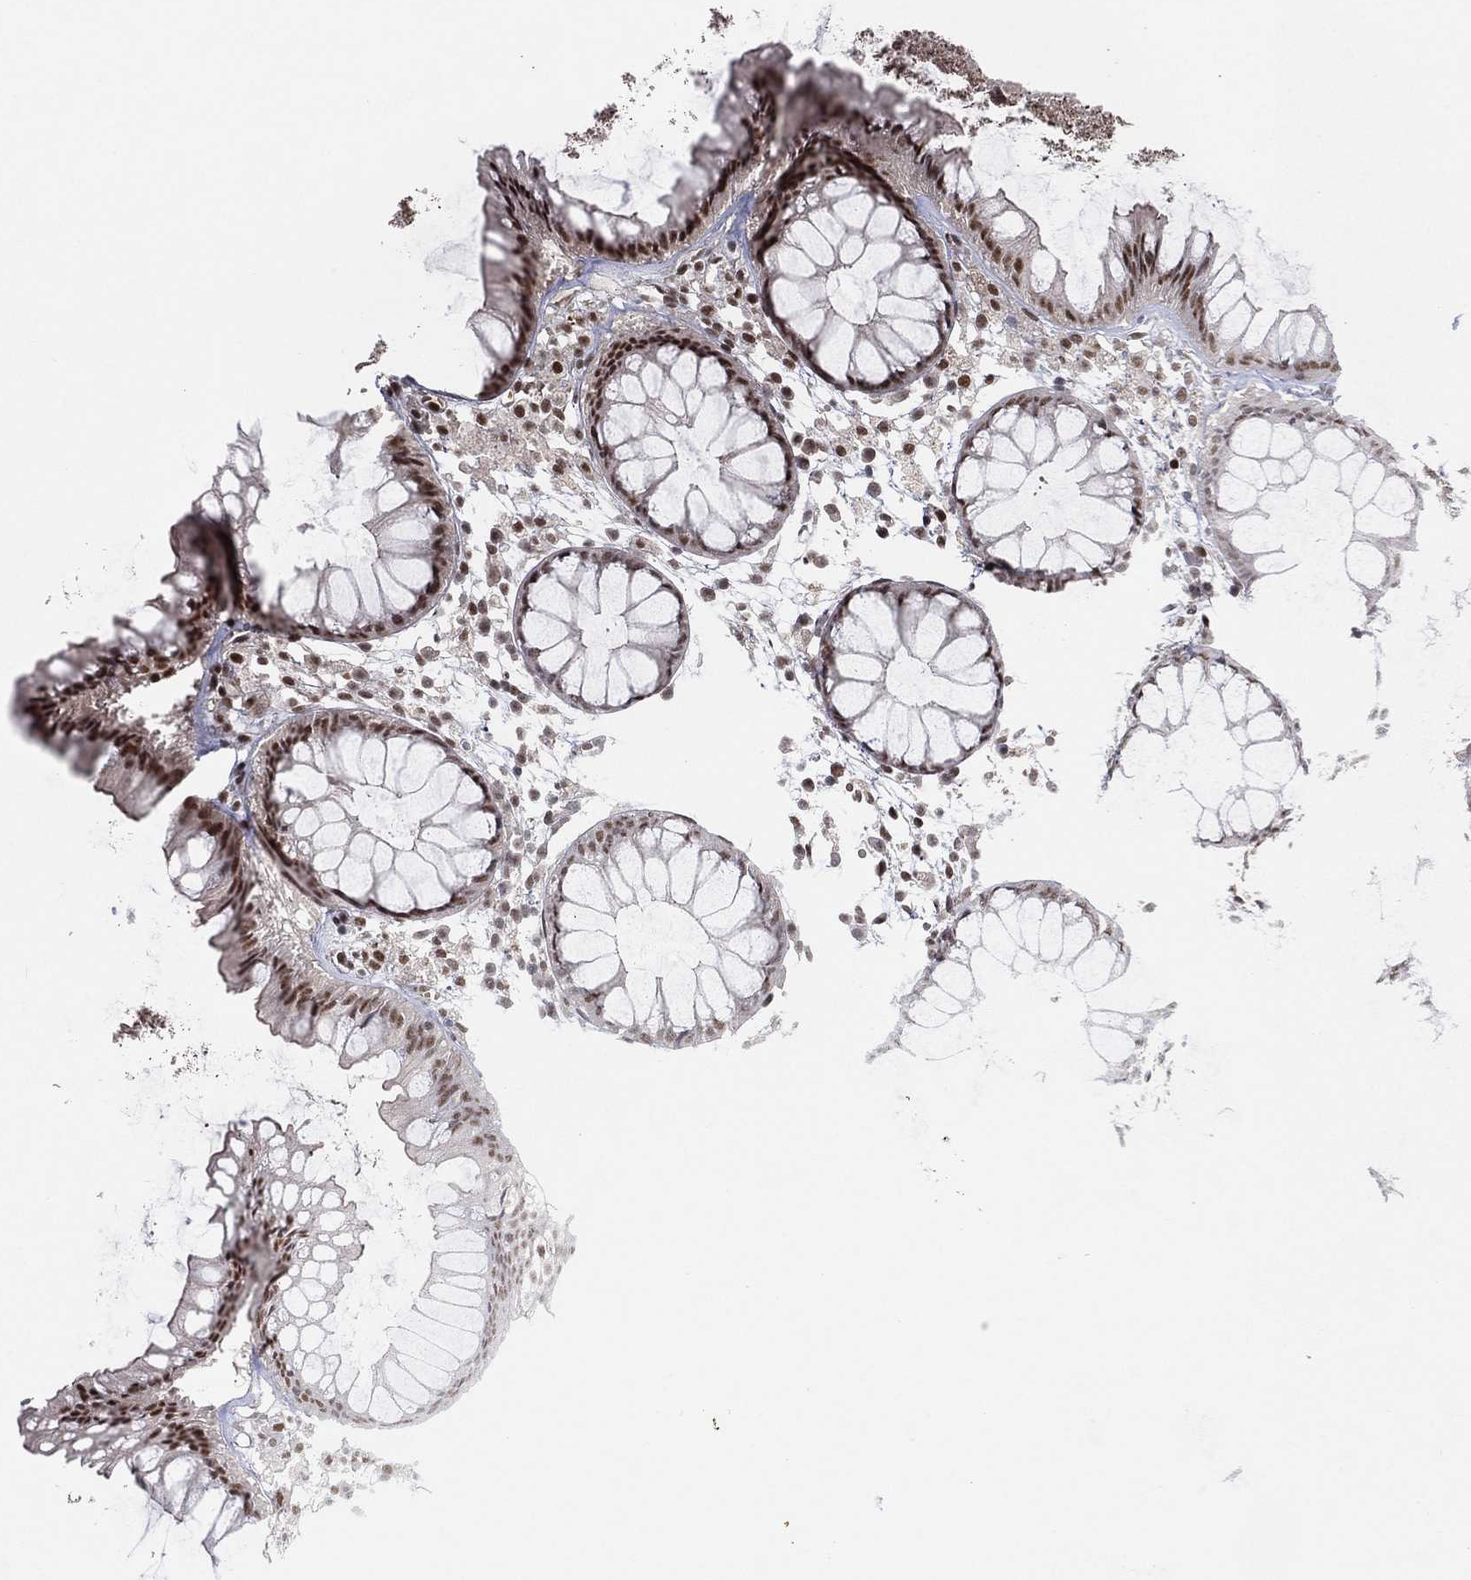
{"staining": {"intensity": "negative", "quantity": "none", "location": "none"}, "tissue": "colon", "cell_type": "Endothelial cells", "image_type": "normal", "snomed": [{"axis": "morphology", "description": "Normal tissue, NOS"}, {"axis": "morphology", "description": "Adenocarcinoma, NOS"}, {"axis": "topography", "description": "Colon"}], "caption": "High magnification brightfield microscopy of benign colon stained with DAB (3,3'-diaminobenzidine) (brown) and counterstained with hematoxylin (blue): endothelial cells show no significant positivity. (DAB immunohistochemistry (IHC) visualized using brightfield microscopy, high magnification).", "gene": "DGCR8", "patient": {"sex": "male", "age": 65}}